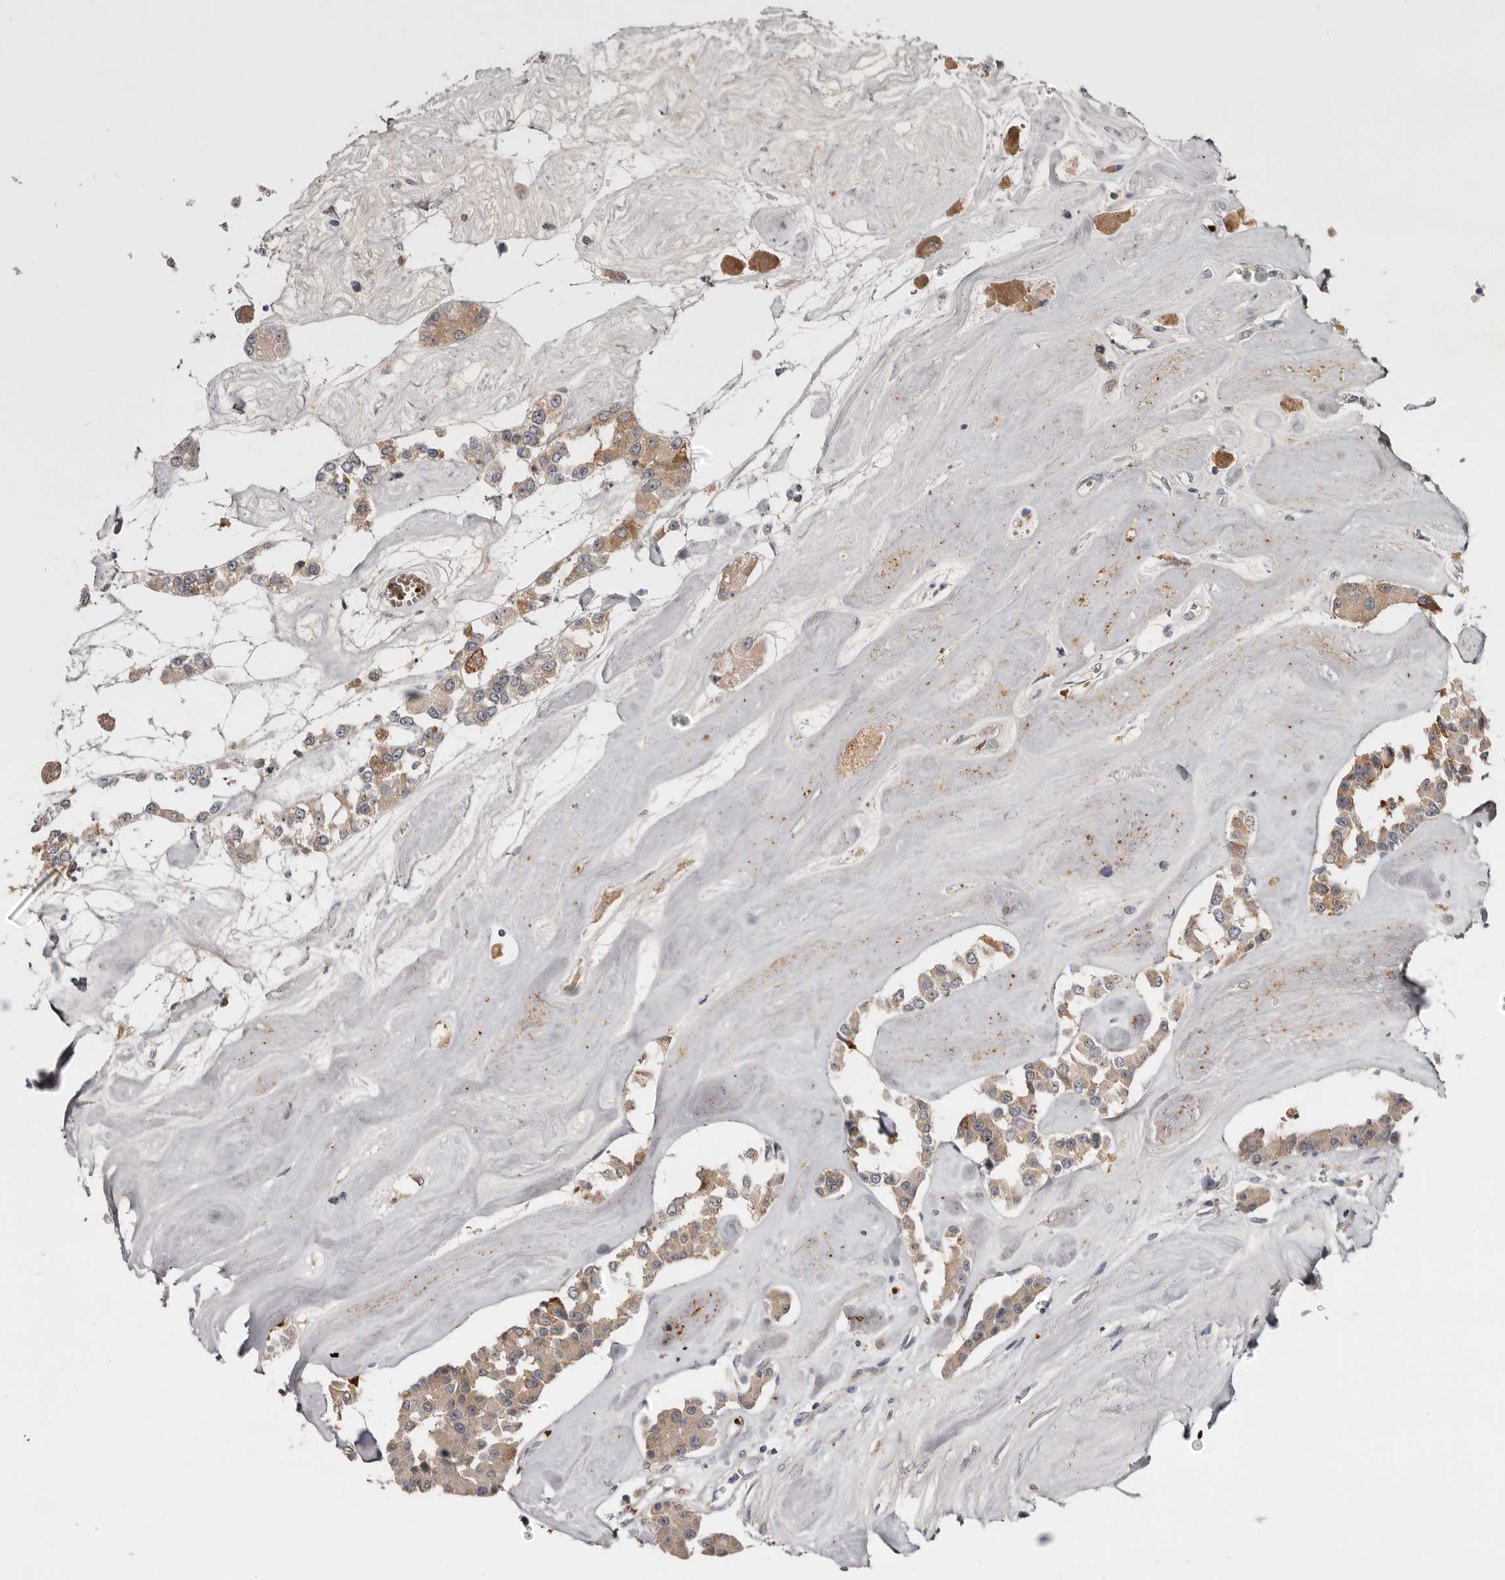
{"staining": {"intensity": "weak", "quantity": ">75%", "location": "cytoplasmic/membranous"}, "tissue": "carcinoid", "cell_type": "Tumor cells", "image_type": "cancer", "snomed": [{"axis": "morphology", "description": "Carcinoid, malignant, NOS"}, {"axis": "topography", "description": "Pancreas"}], "caption": "A high-resolution micrograph shows IHC staining of carcinoid (malignant), which exhibits weak cytoplasmic/membranous staining in about >75% of tumor cells.", "gene": "NENF", "patient": {"sex": "male", "age": 41}}